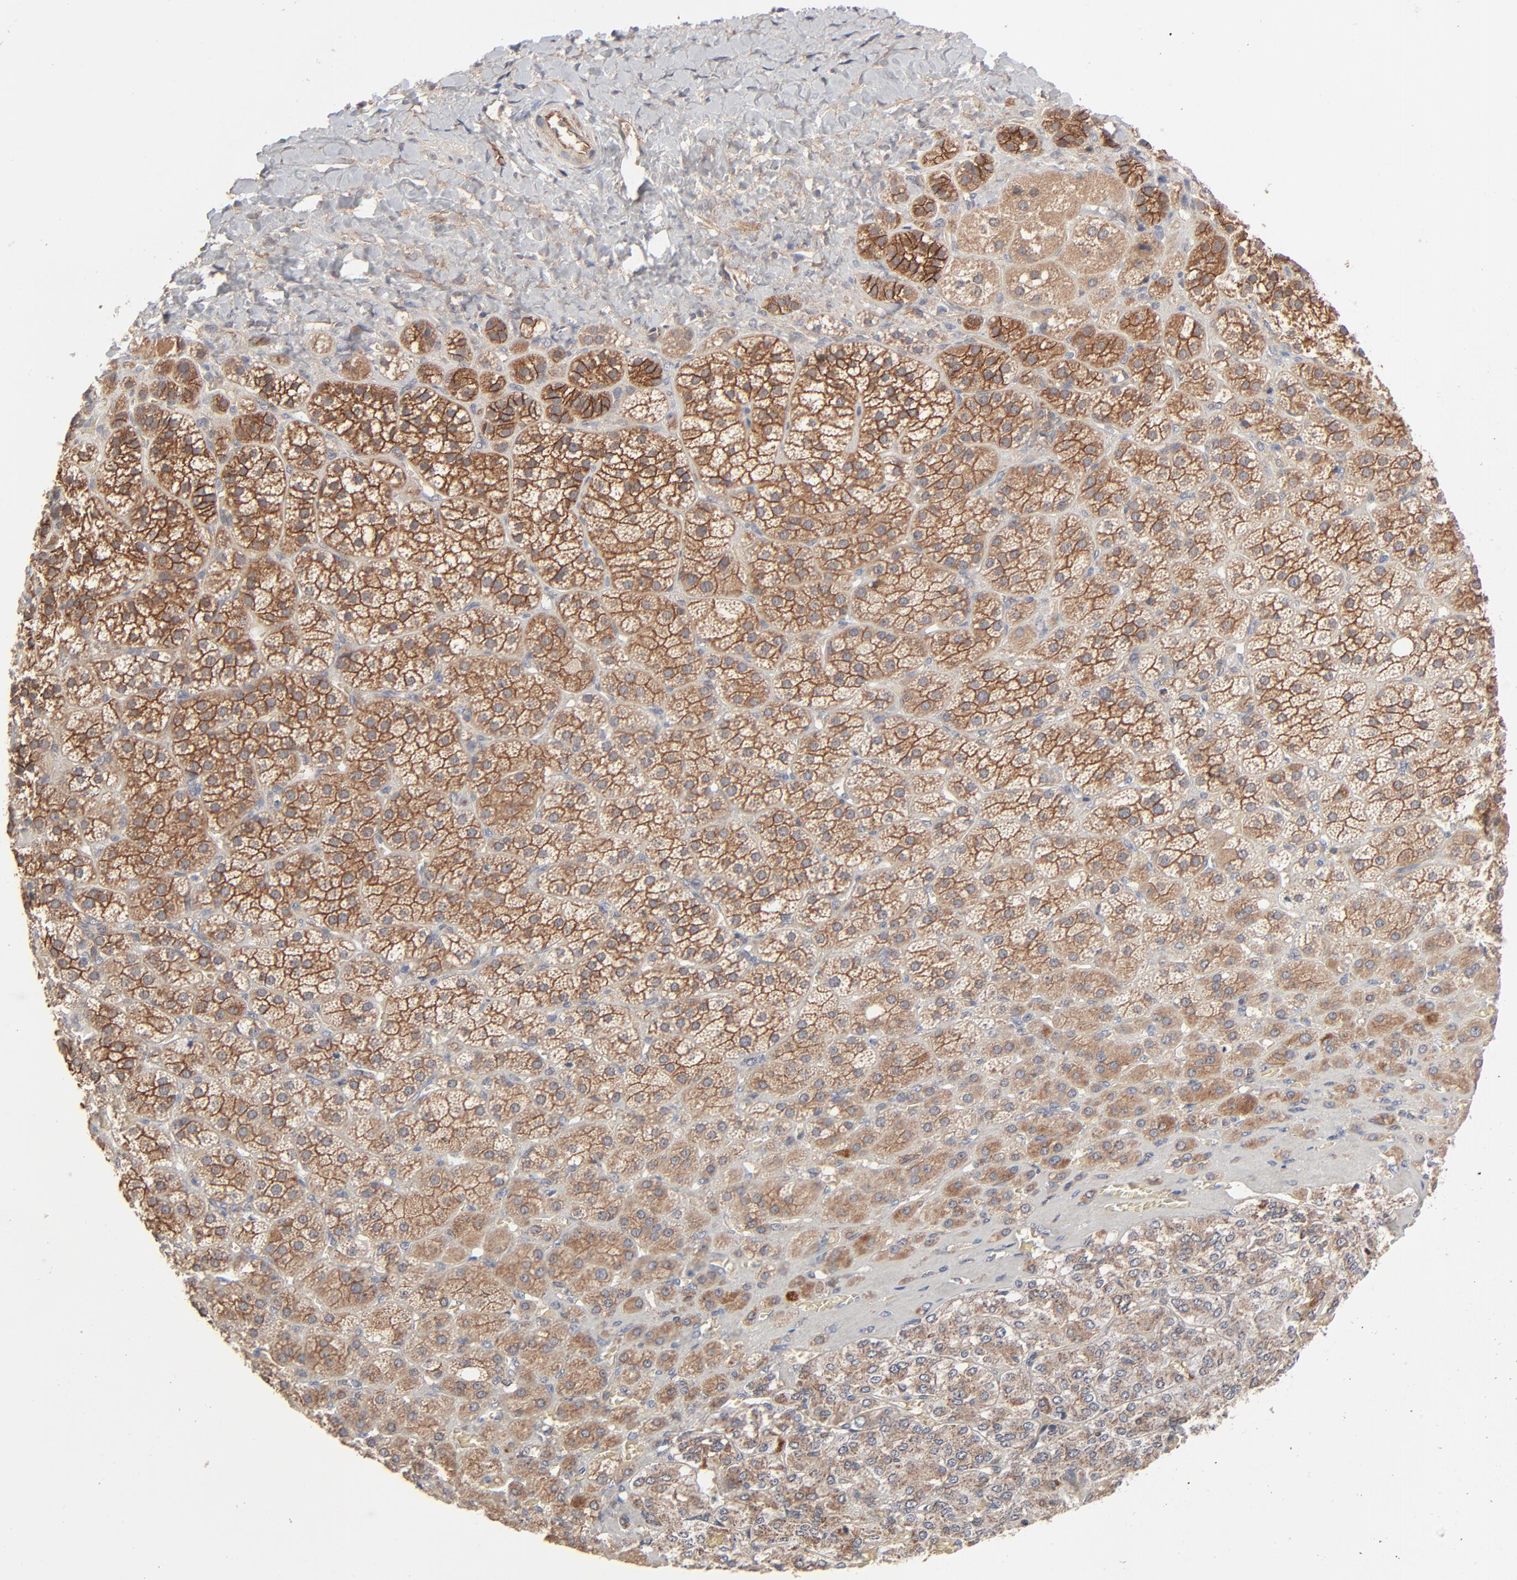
{"staining": {"intensity": "strong", "quantity": ">75%", "location": "cytoplasmic/membranous"}, "tissue": "adrenal gland", "cell_type": "Glandular cells", "image_type": "normal", "snomed": [{"axis": "morphology", "description": "Normal tissue, NOS"}, {"axis": "topography", "description": "Adrenal gland"}], "caption": "High-magnification brightfield microscopy of unremarkable adrenal gland stained with DAB (3,3'-diaminobenzidine) (brown) and counterstained with hematoxylin (blue). glandular cells exhibit strong cytoplasmic/membranous staining is appreciated in approximately>75% of cells.", "gene": "ABLIM3", "patient": {"sex": "female", "age": 71}}